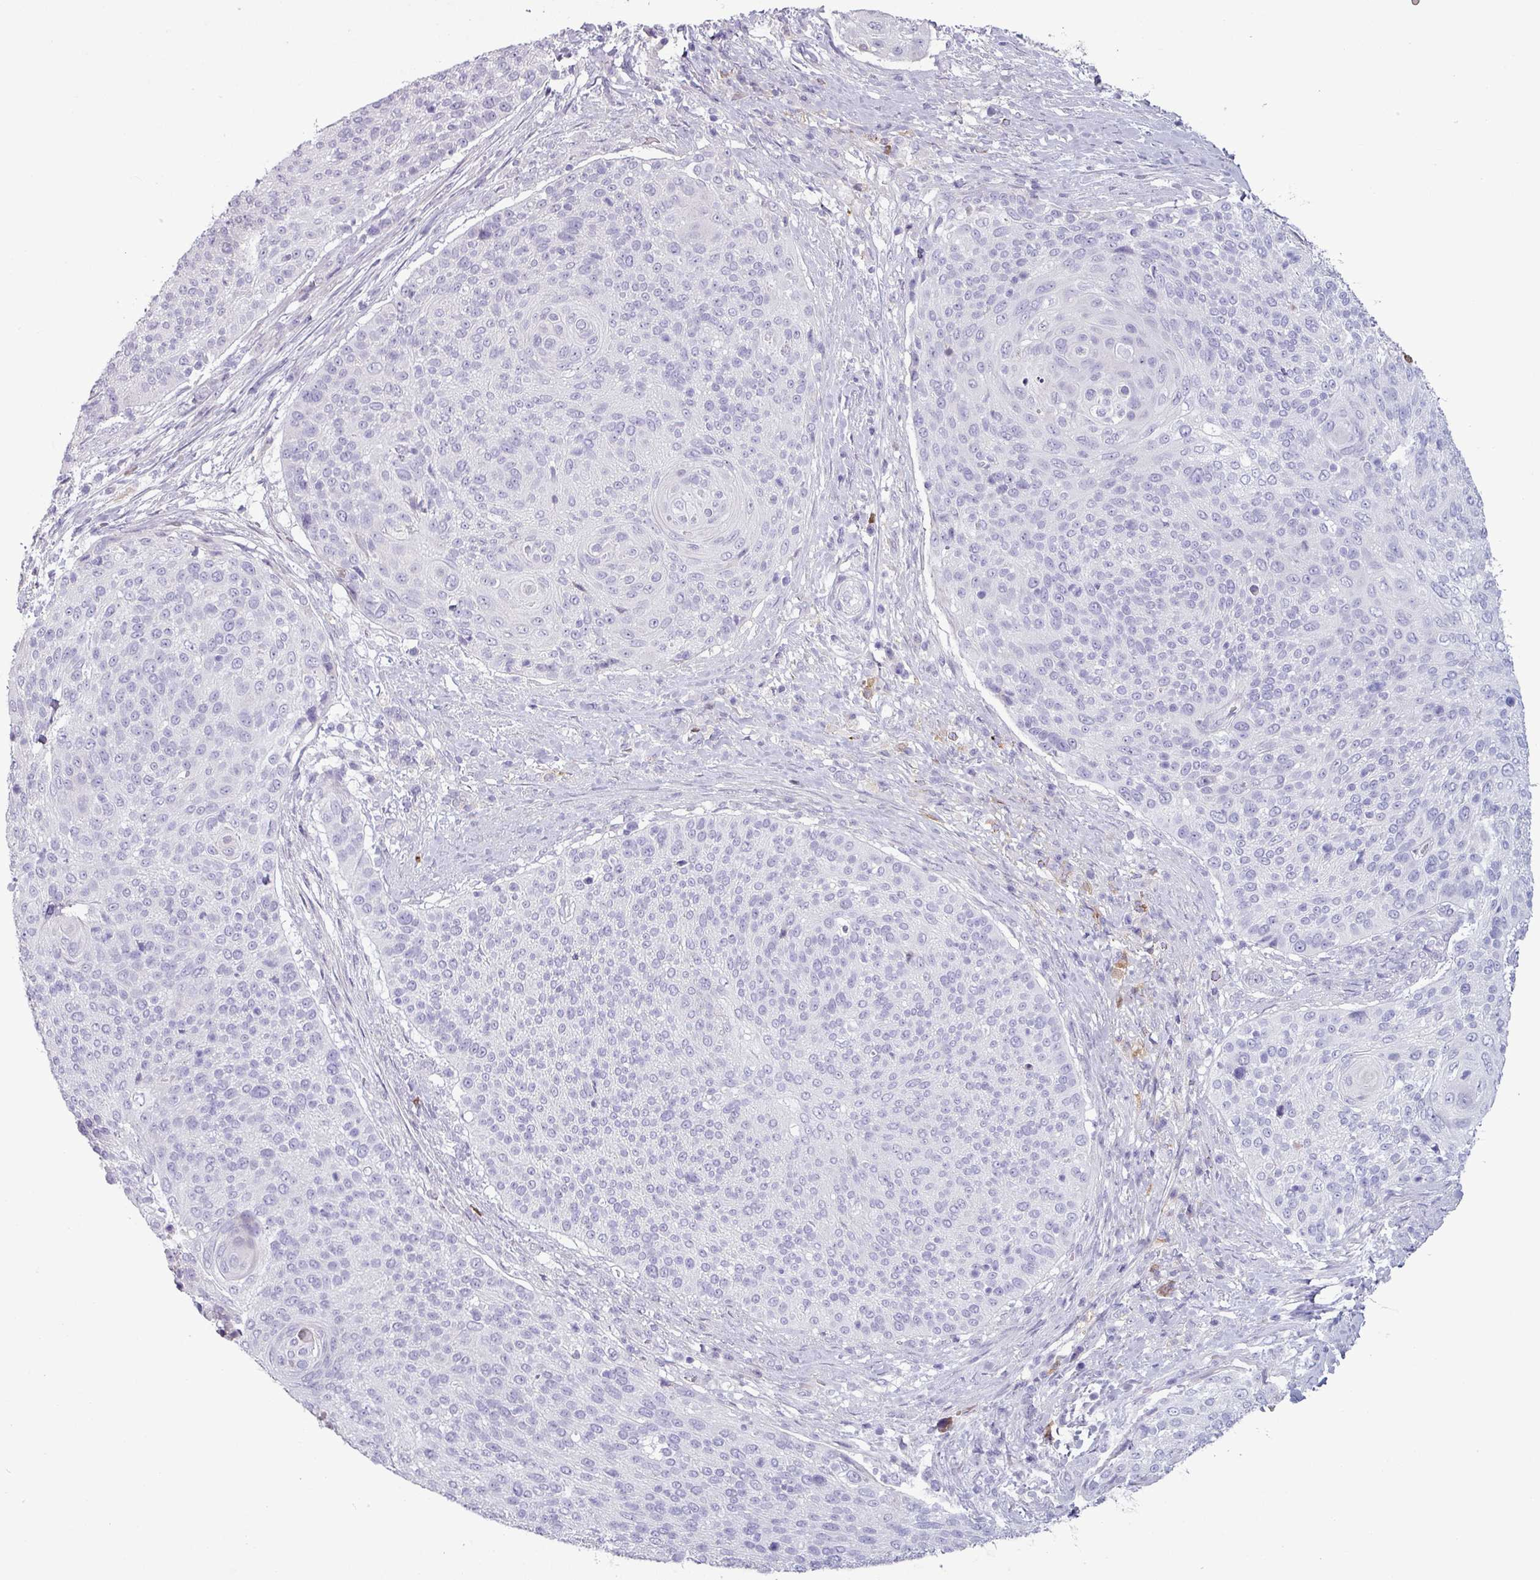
{"staining": {"intensity": "negative", "quantity": "none", "location": "none"}, "tissue": "cervical cancer", "cell_type": "Tumor cells", "image_type": "cancer", "snomed": [{"axis": "morphology", "description": "Squamous cell carcinoma, NOS"}, {"axis": "topography", "description": "Cervix"}], "caption": "The image displays no significant expression in tumor cells of squamous cell carcinoma (cervical).", "gene": "C4B", "patient": {"sex": "female", "age": 31}}